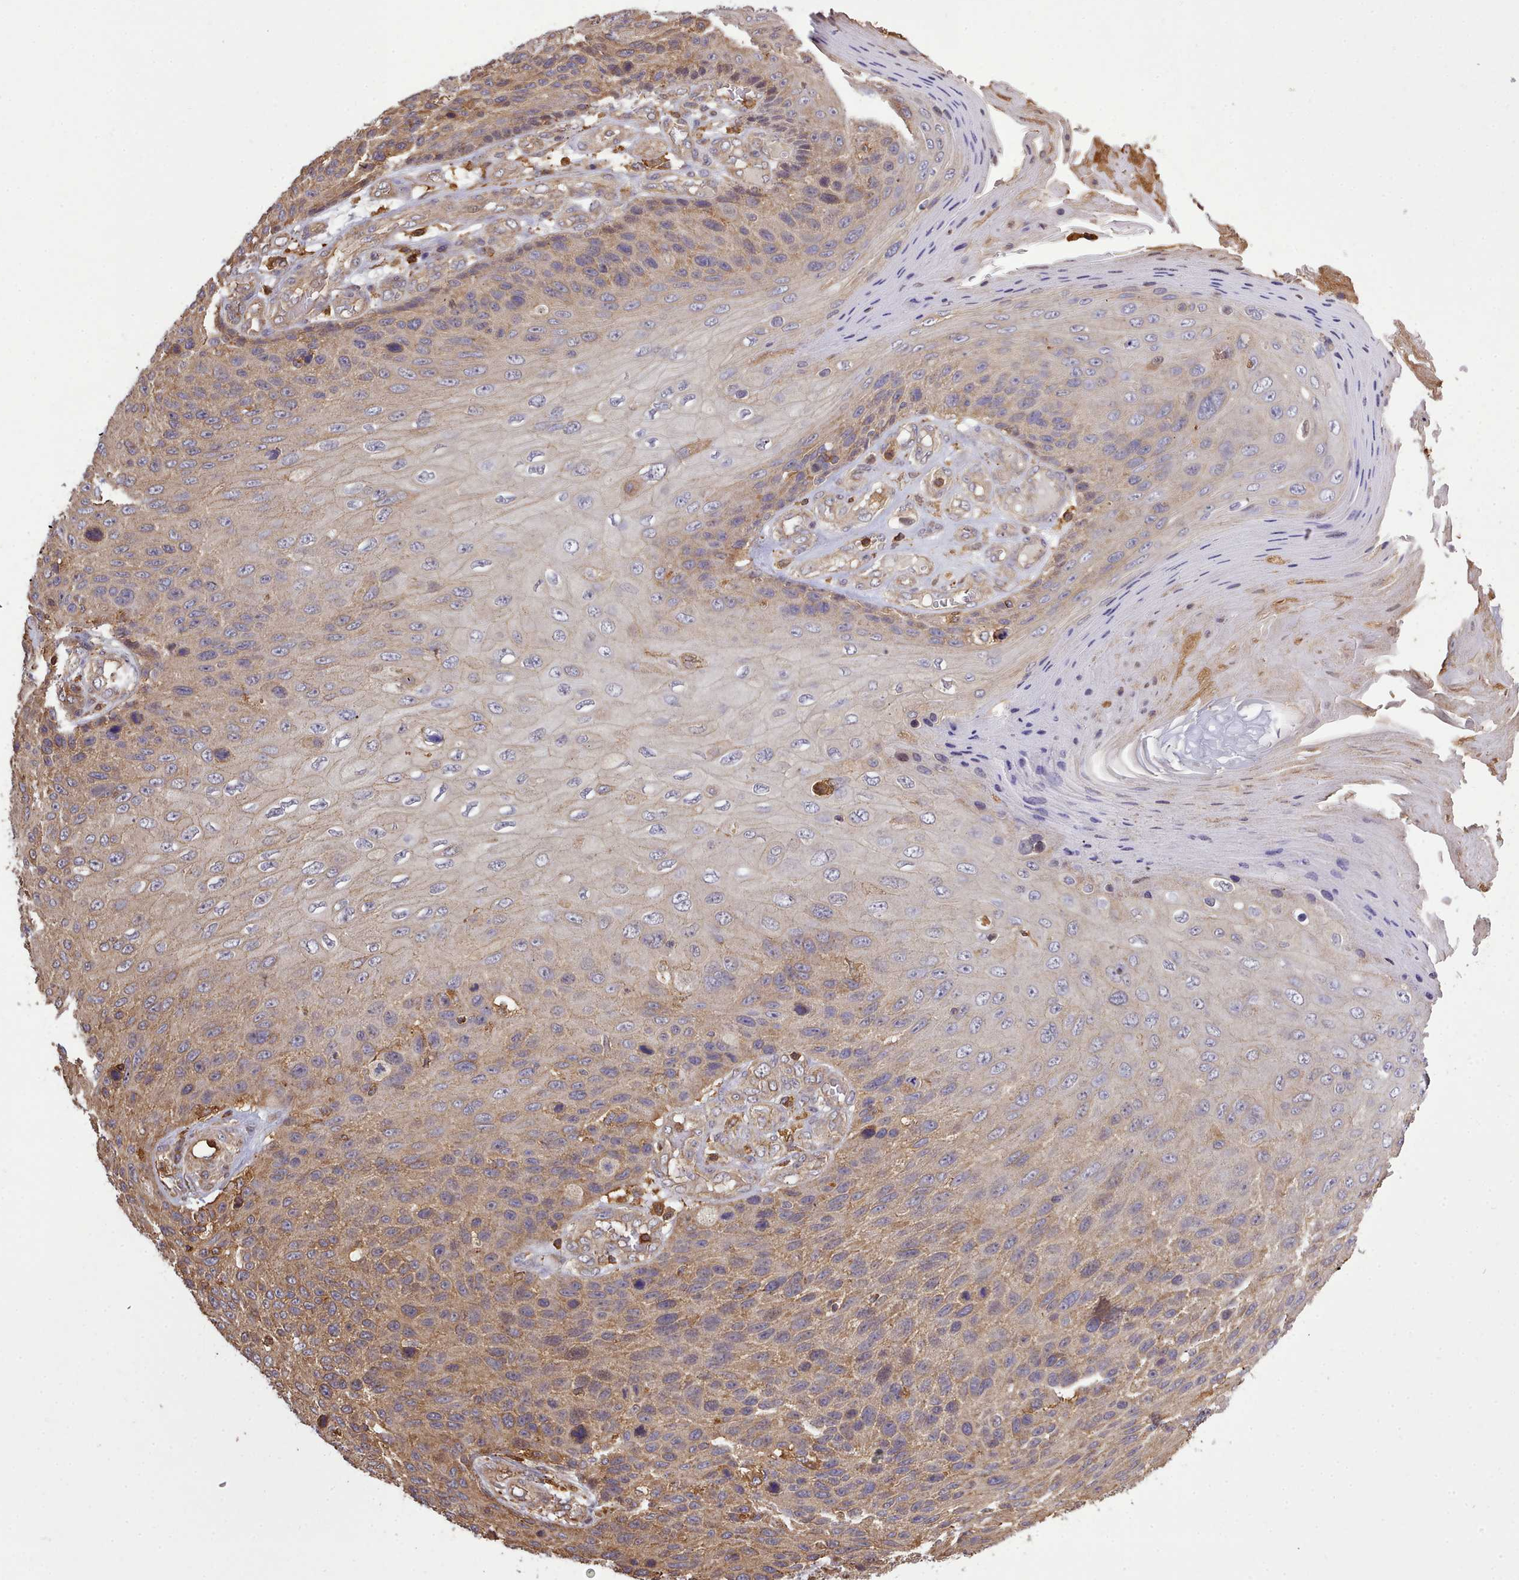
{"staining": {"intensity": "moderate", "quantity": "25%-75%", "location": "cytoplasmic/membranous"}, "tissue": "skin cancer", "cell_type": "Tumor cells", "image_type": "cancer", "snomed": [{"axis": "morphology", "description": "Squamous cell carcinoma, NOS"}, {"axis": "topography", "description": "Skin"}], "caption": "IHC histopathology image of neoplastic tissue: skin cancer (squamous cell carcinoma) stained using immunohistochemistry displays medium levels of moderate protein expression localized specifically in the cytoplasmic/membranous of tumor cells, appearing as a cytoplasmic/membranous brown color.", "gene": "CAPZA1", "patient": {"sex": "female", "age": 88}}